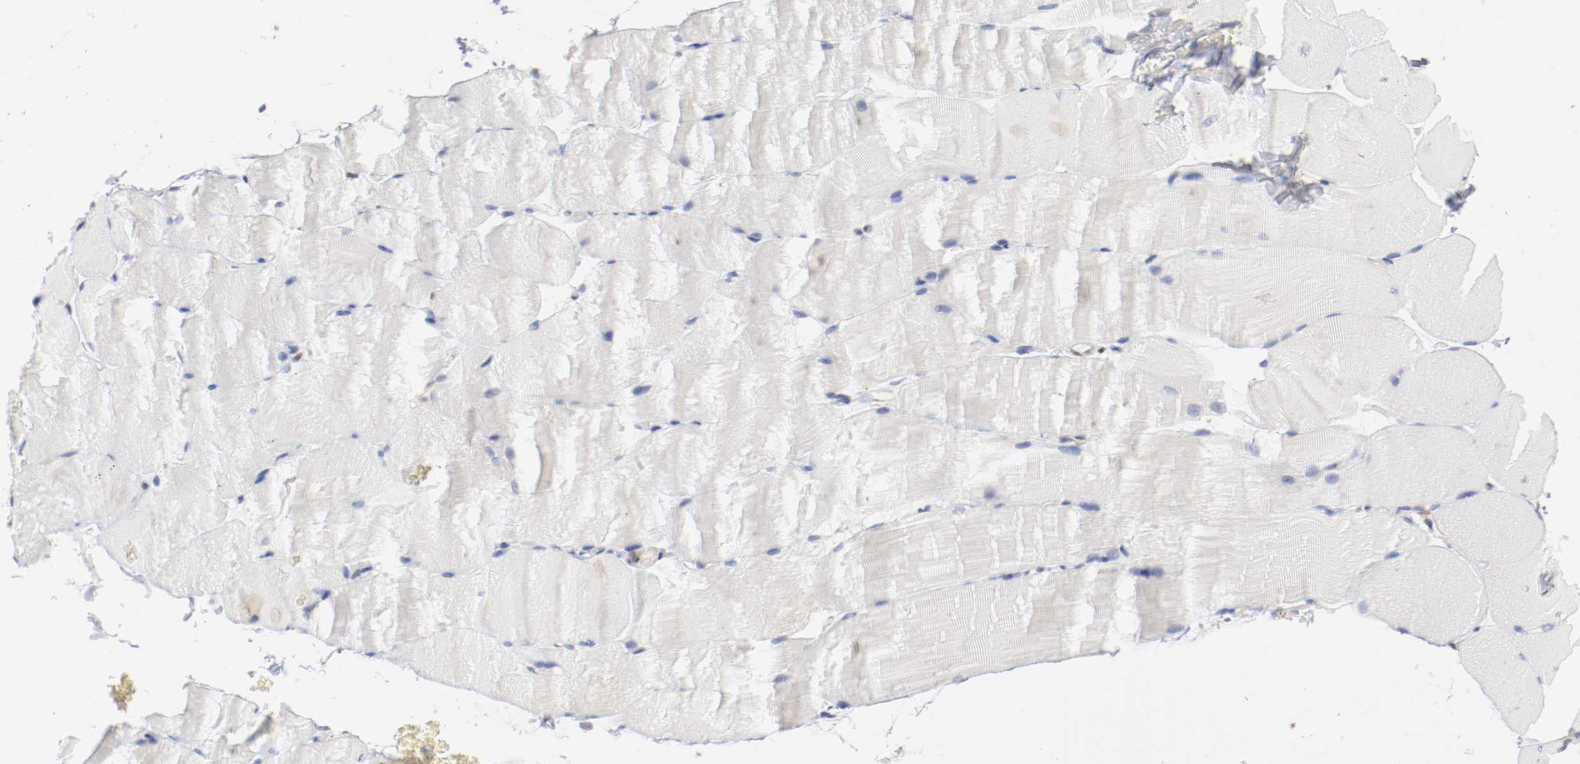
{"staining": {"intensity": "negative", "quantity": "none", "location": "none"}, "tissue": "skeletal muscle", "cell_type": "Myocytes", "image_type": "normal", "snomed": [{"axis": "morphology", "description": "Normal tissue, NOS"}, {"axis": "topography", "description": "Skeletal muscle"}, {"axis": "topography", "description": "Parathyroid gland"}], "caption": "An IHC micrograph of benign skeletal muscle is shown. There is no staining in myocytes of skeletal muscle. The staining is performed using DAB (3,3'-diaminobenzidine) brown chromogen with nuclei counter-stained in using hematoxylin.", "gene": "ARHGEF6", "patient": {"sex": "female", "age": 37}}